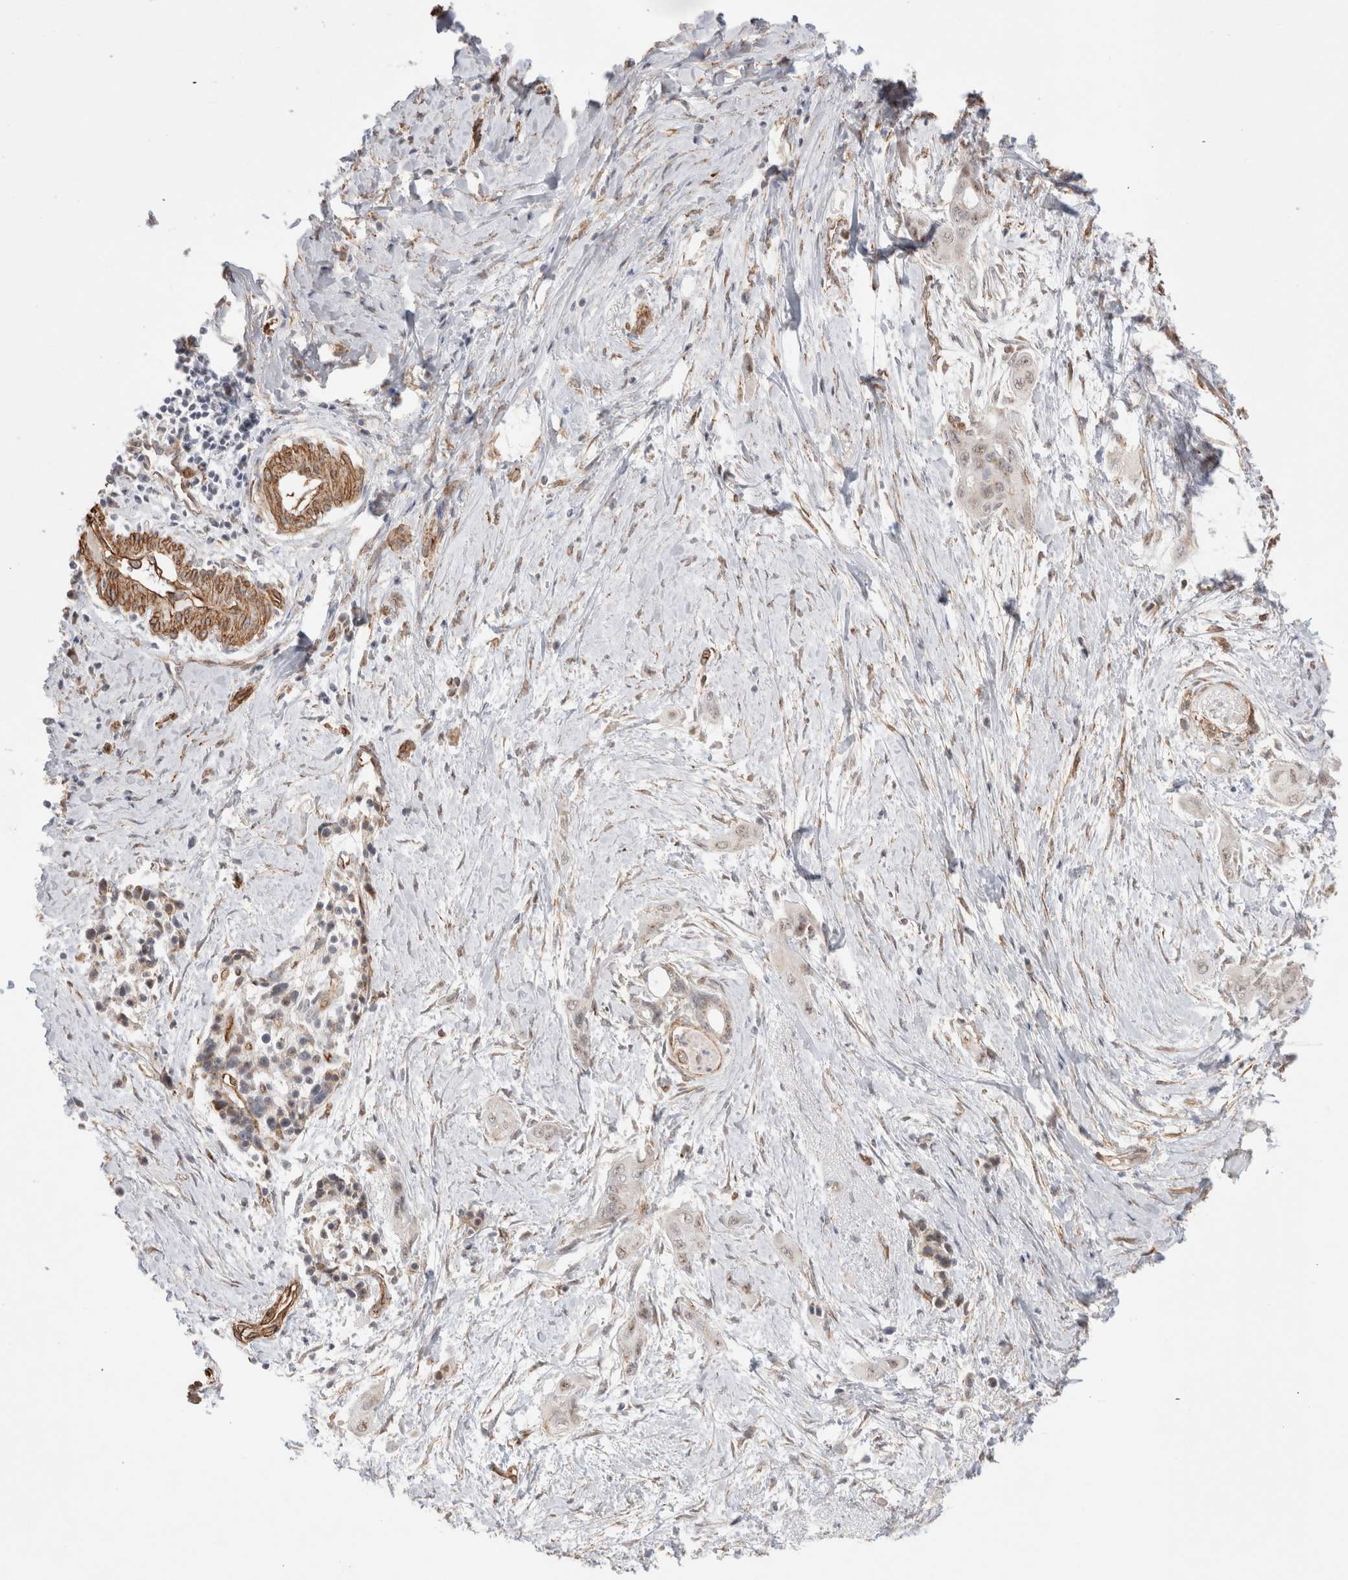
{"staining": {"intensity": "weak", "quantity": "25%-75%", "location": "nuclear"}, "tissue": "pancreatic cancer", "cell_type": "Tumor cells", "image_type": "cancer", "snomed": [{"axis": "morphology", "description": "Adenocarcinoma, NOS"}, {"axis": "topography", "description": "Pancreas"}], "caption": "Tumor cells demonstrate low levels of weak nuclear positivity in about 25%-75% of cells in adenocarcinoma (pancreatic).", "gene": "CAAP1", "patient": {"sex": "male", "age": 59}}